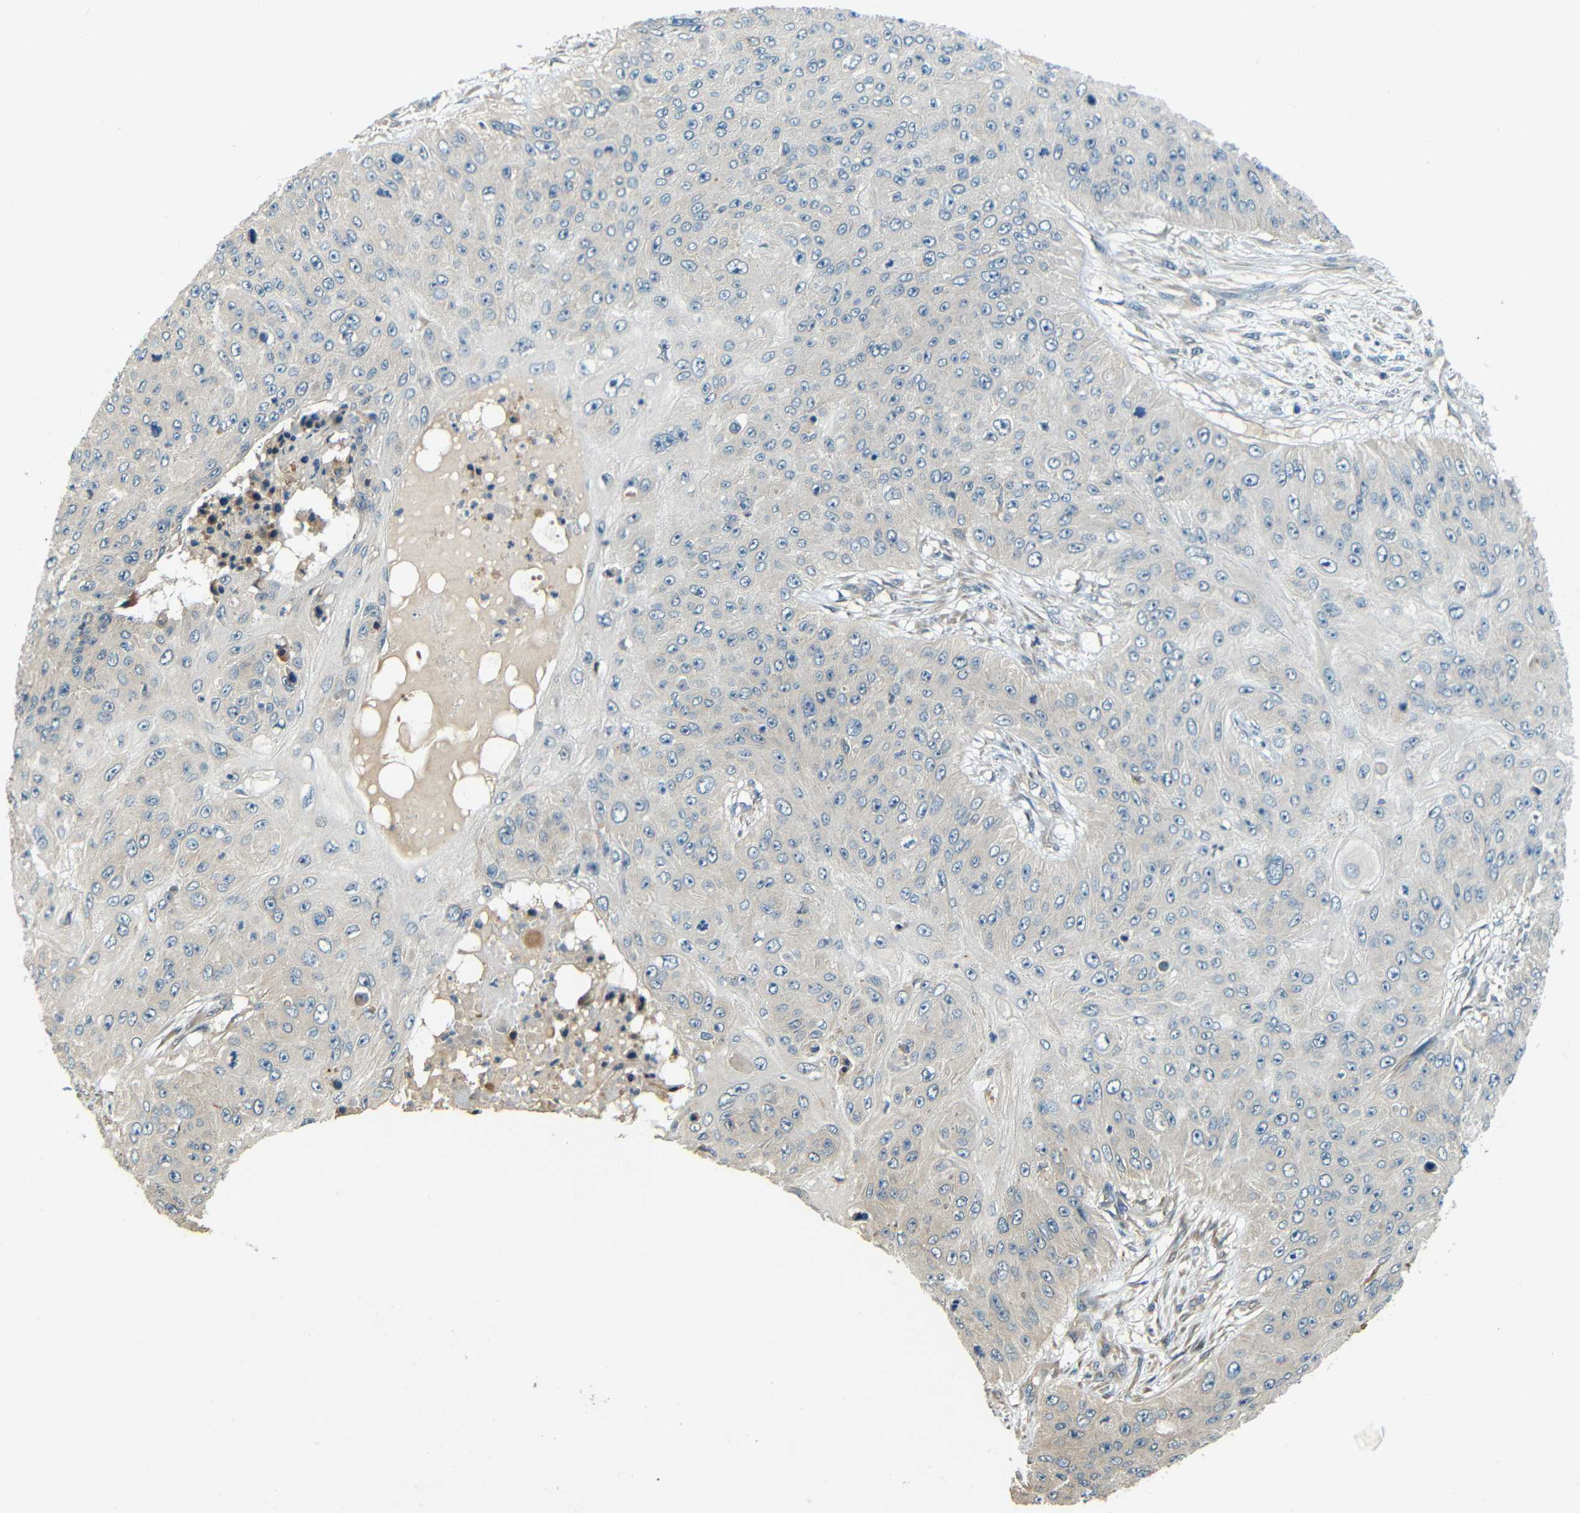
{"staining": {"intensity": "negative", "quantity": "none", "location": "none"}, "tissue": "skin cancer", "cell_type": "Tumor cells", "image_type": "cancer", "snomed": [{"axis": "morphology", "description": "Squamous cell carcinoma, NOS"}, {"axis": "topography", "description": "Skin"}], "caption": "Skin squamous cell carcinoma was stained to show a protein in brown. There is no significant staining in tumor cells.", "gene": "FNDC3A", "patient": {"sex": "female", "age": 80}}